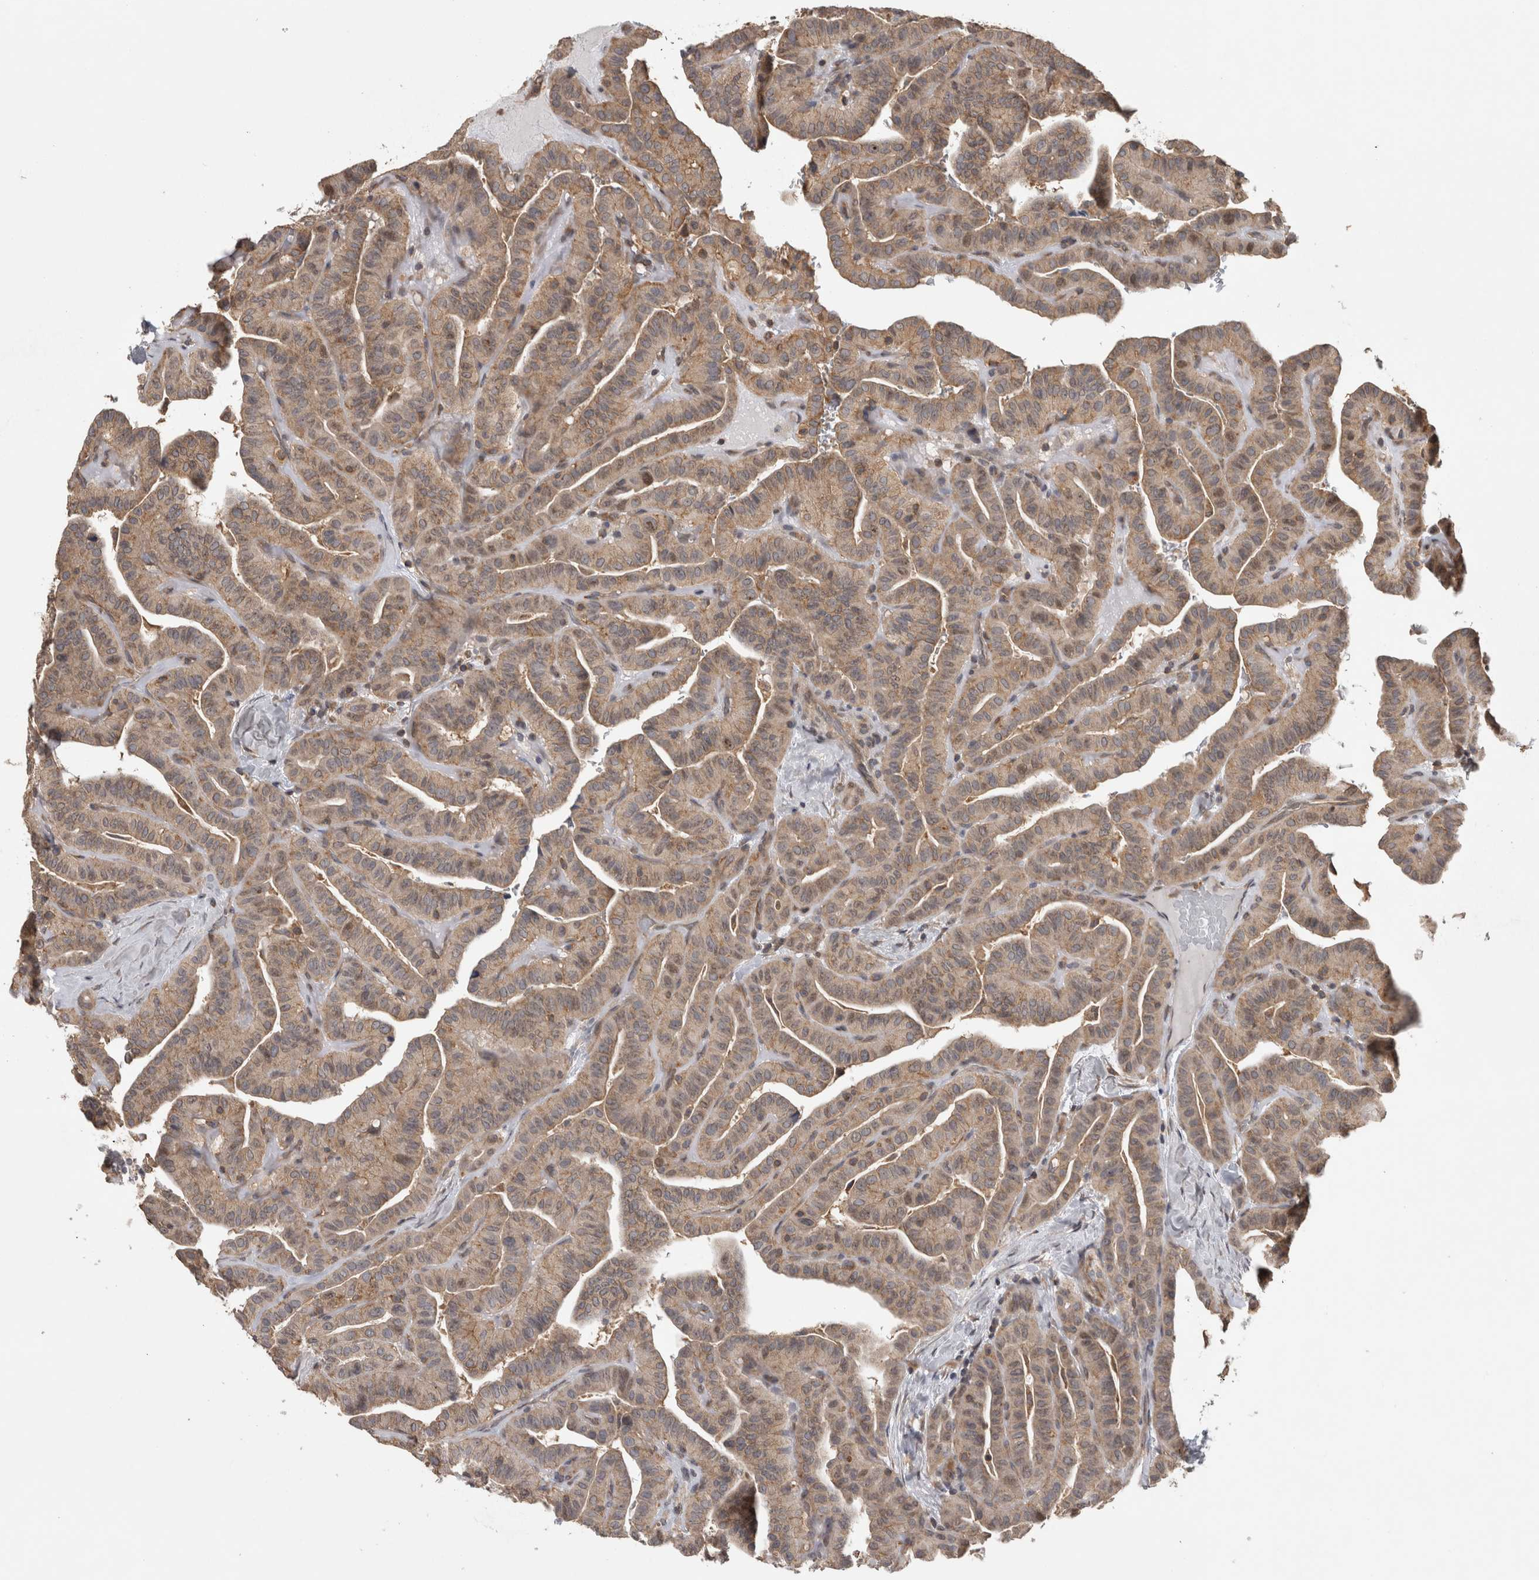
{"staining": {"intensity": "weak", "quantity": ">75%", "location": "cytoplasmic/membranous"}, "tissue": "thyroid cancer", "cell_type": "Tumor cells", "image_type": "cancer", "snomed": [{"axis": "morphology", "description": "Papillary adenocarcinoma, NOS"}, {"axis": "topography", "description": "Thyroid gland"}], "caption": "Thyroid cancer (papillary adenocarcinoma) was stained to show a protein in brown. There is low levels of weak cytoplasmic/membranous staining in about >75% of tumor cells.", "gene": "ATXN2", "patient": {"sex": "male", "age": 77}}